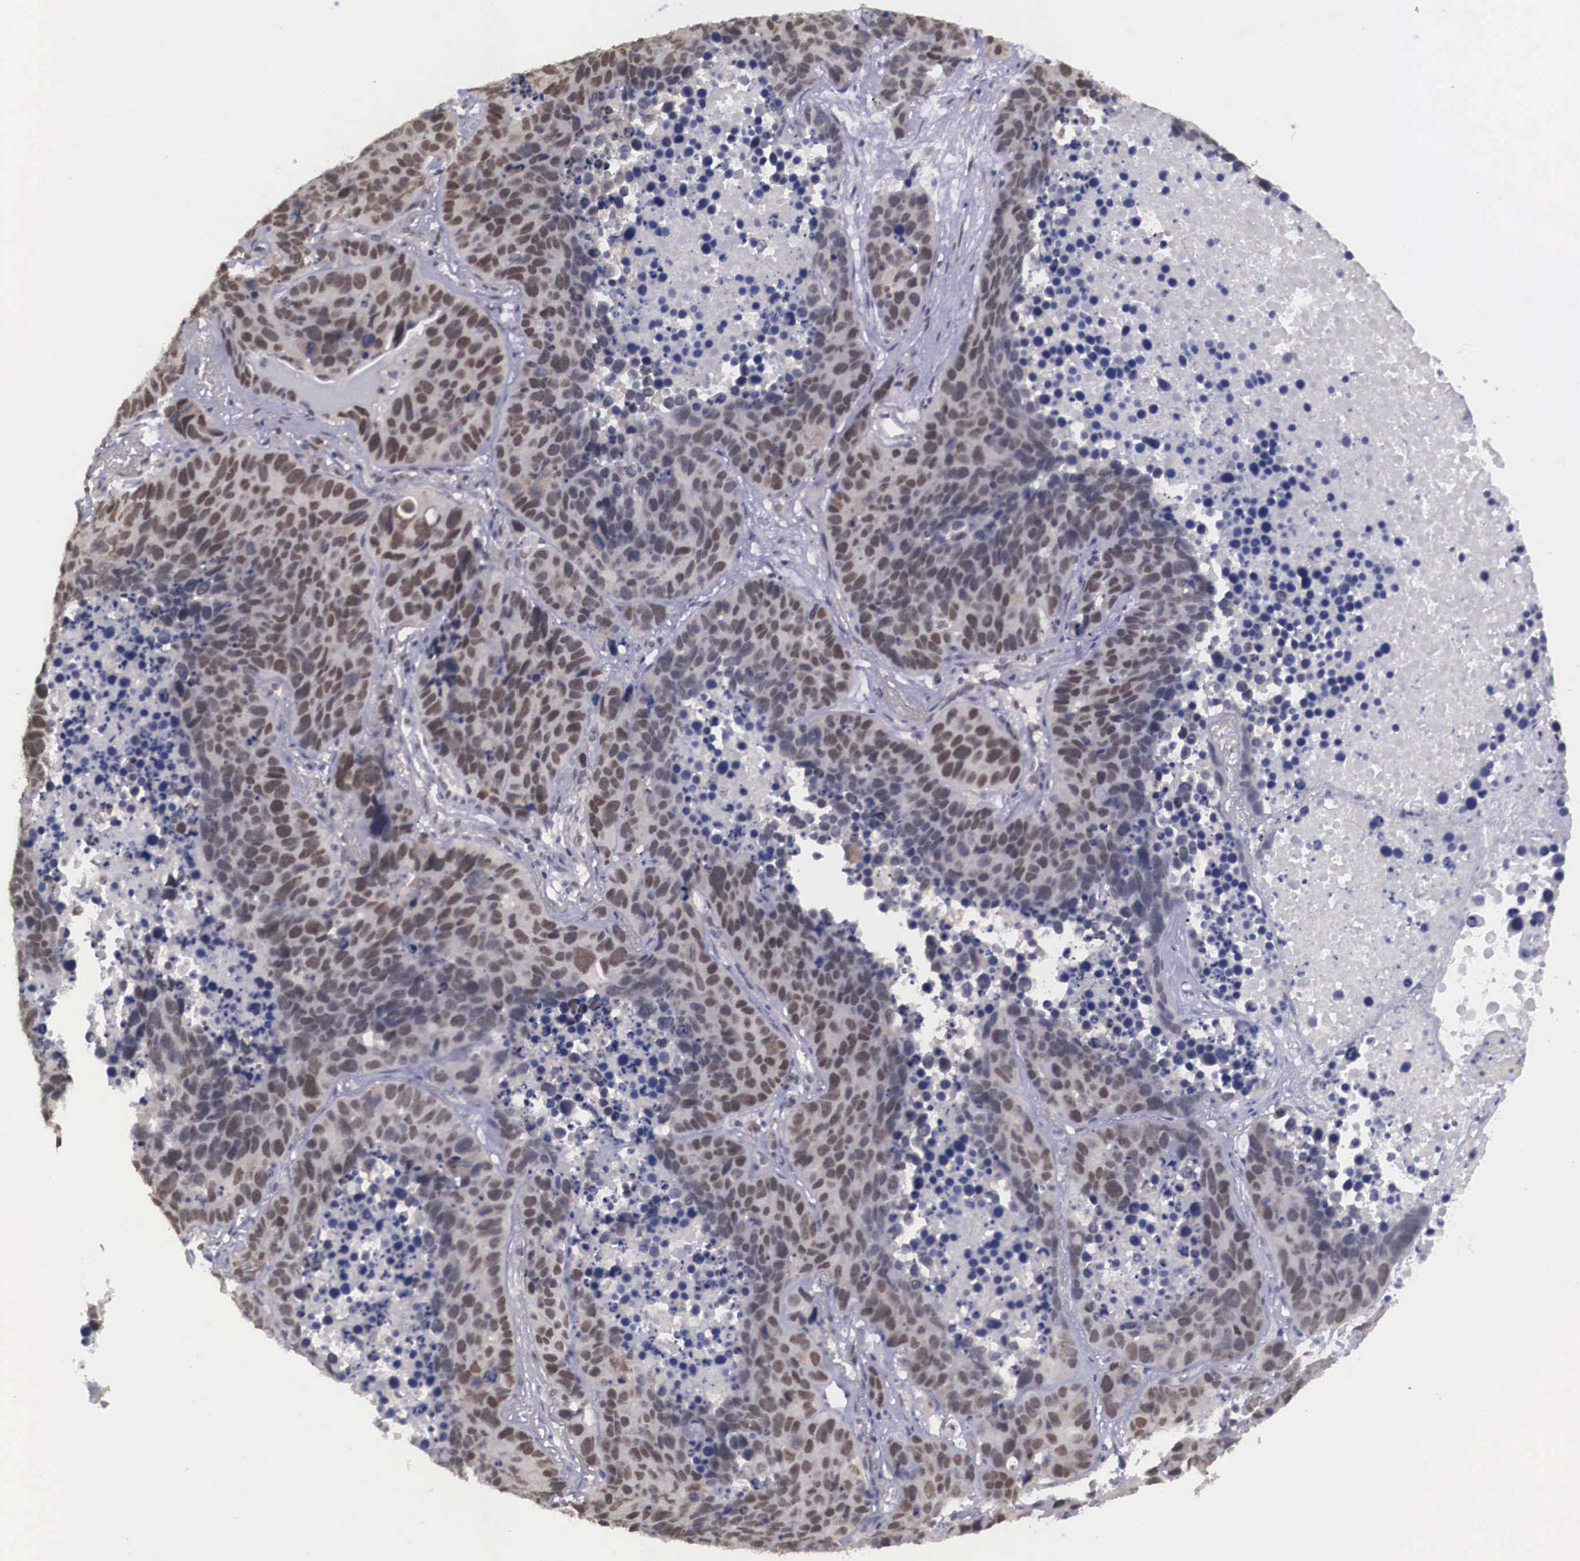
{"staining": {"intensity": "weak", "quantity": "25%-75%", "location": "nuclear"}, "tissue": "lung cancer", "cell_type": "Tumor cells", "image_type": "cancer", "snomed": [{"axis": "morphology", "description": "Carcinoid, malignant, NOS"}, {"axis": "topography", "description": "Lung"}], "caption": "The immunohistochemical stain shows weak nuclear expression in tumor cells of lung malignant carcinoid tissue. Nuclei are stained in blue.", "gene": "ZNF275", "patient": {"sex": "male", "age": 60}}